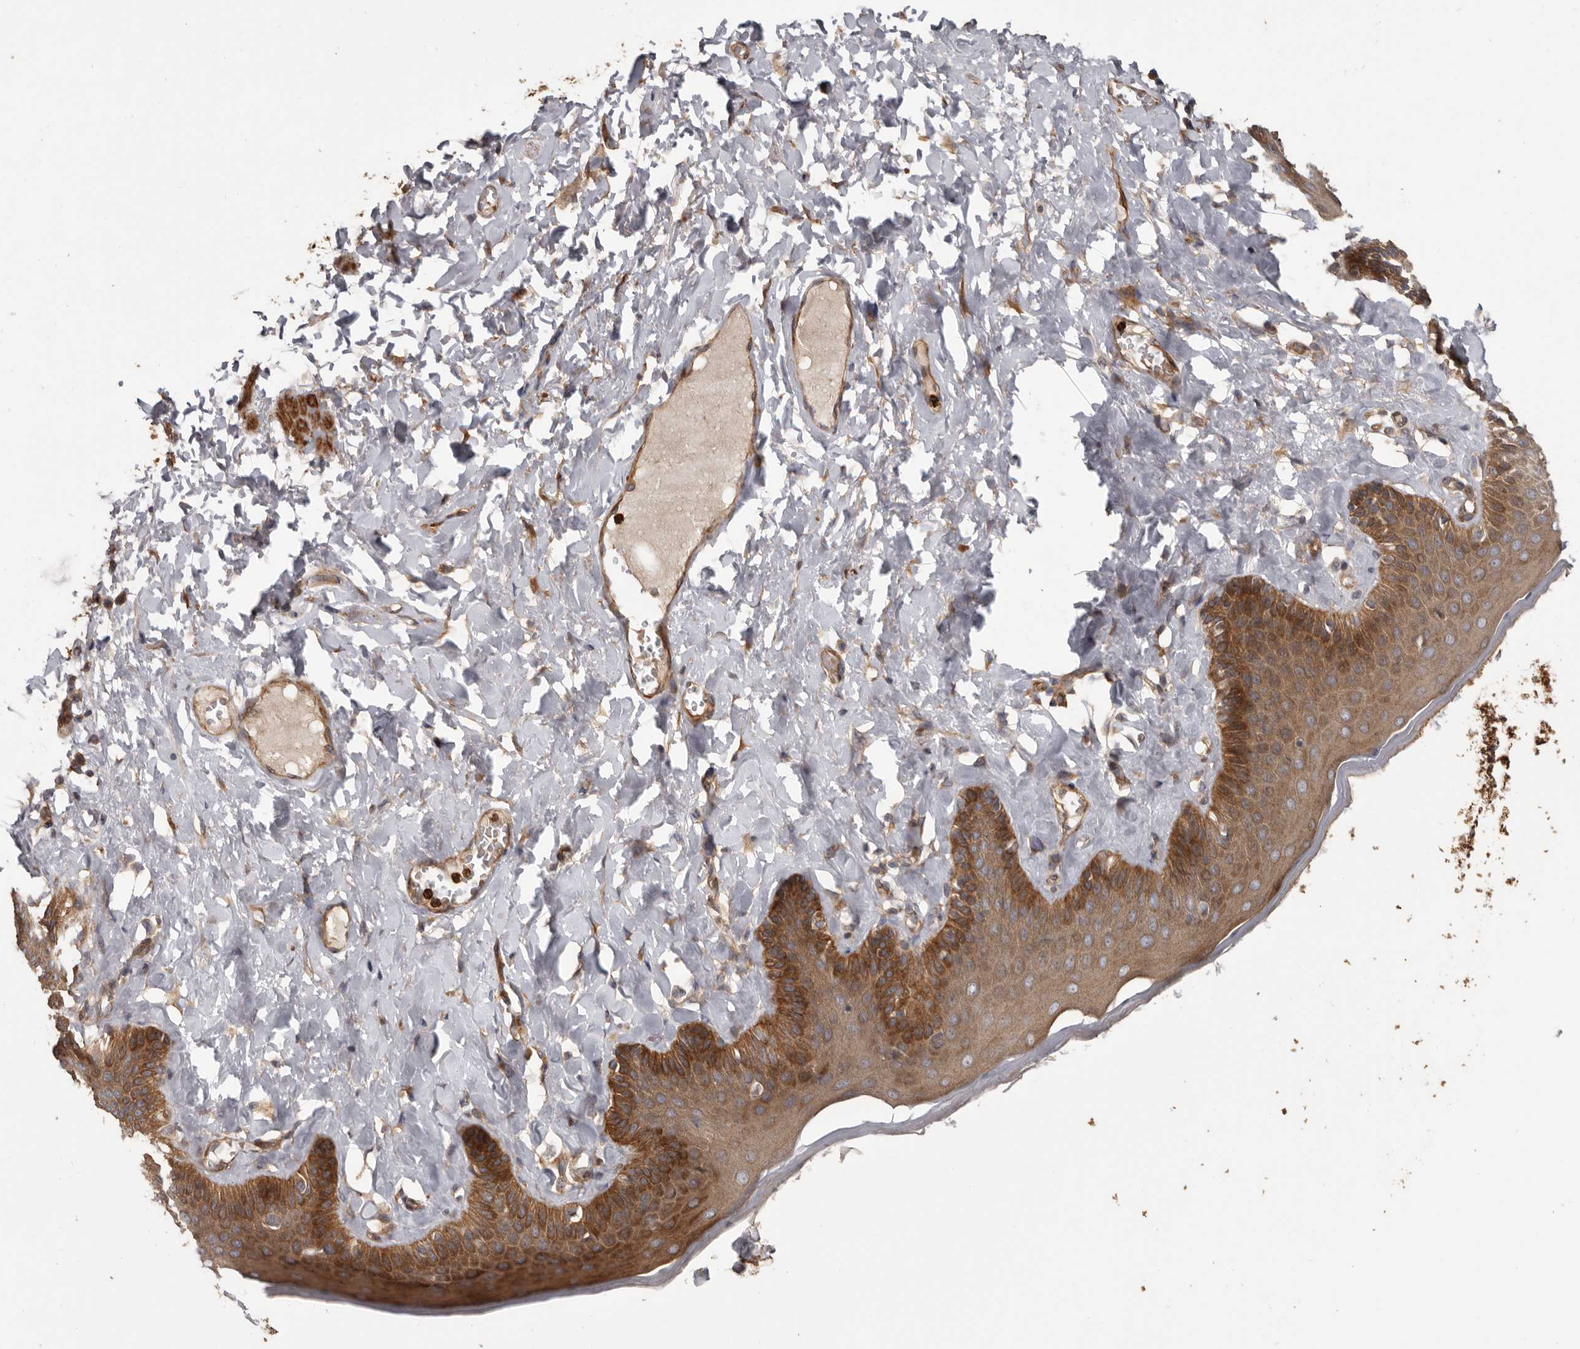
{"staining": {"intensity": "strong", "quantity": ">75%", "location": "cytoplasmic/membranous"}, "tissue": "skin", "cell_type": "Epidermal cells", "image_type": "normal", "snomed": [{"axis": "morphology", "description": "Normal tissue, NOS"}, {"axis": "topography", "description": "Anal"}], "caption": "Brown immunohistochemical staining in benign skin demonstrates strong cytoplasmic/membranous staining in about >75% of epidermal cells.", "gene": "ARHGEF5", "patient": {"sex": "male", "age": 69}}